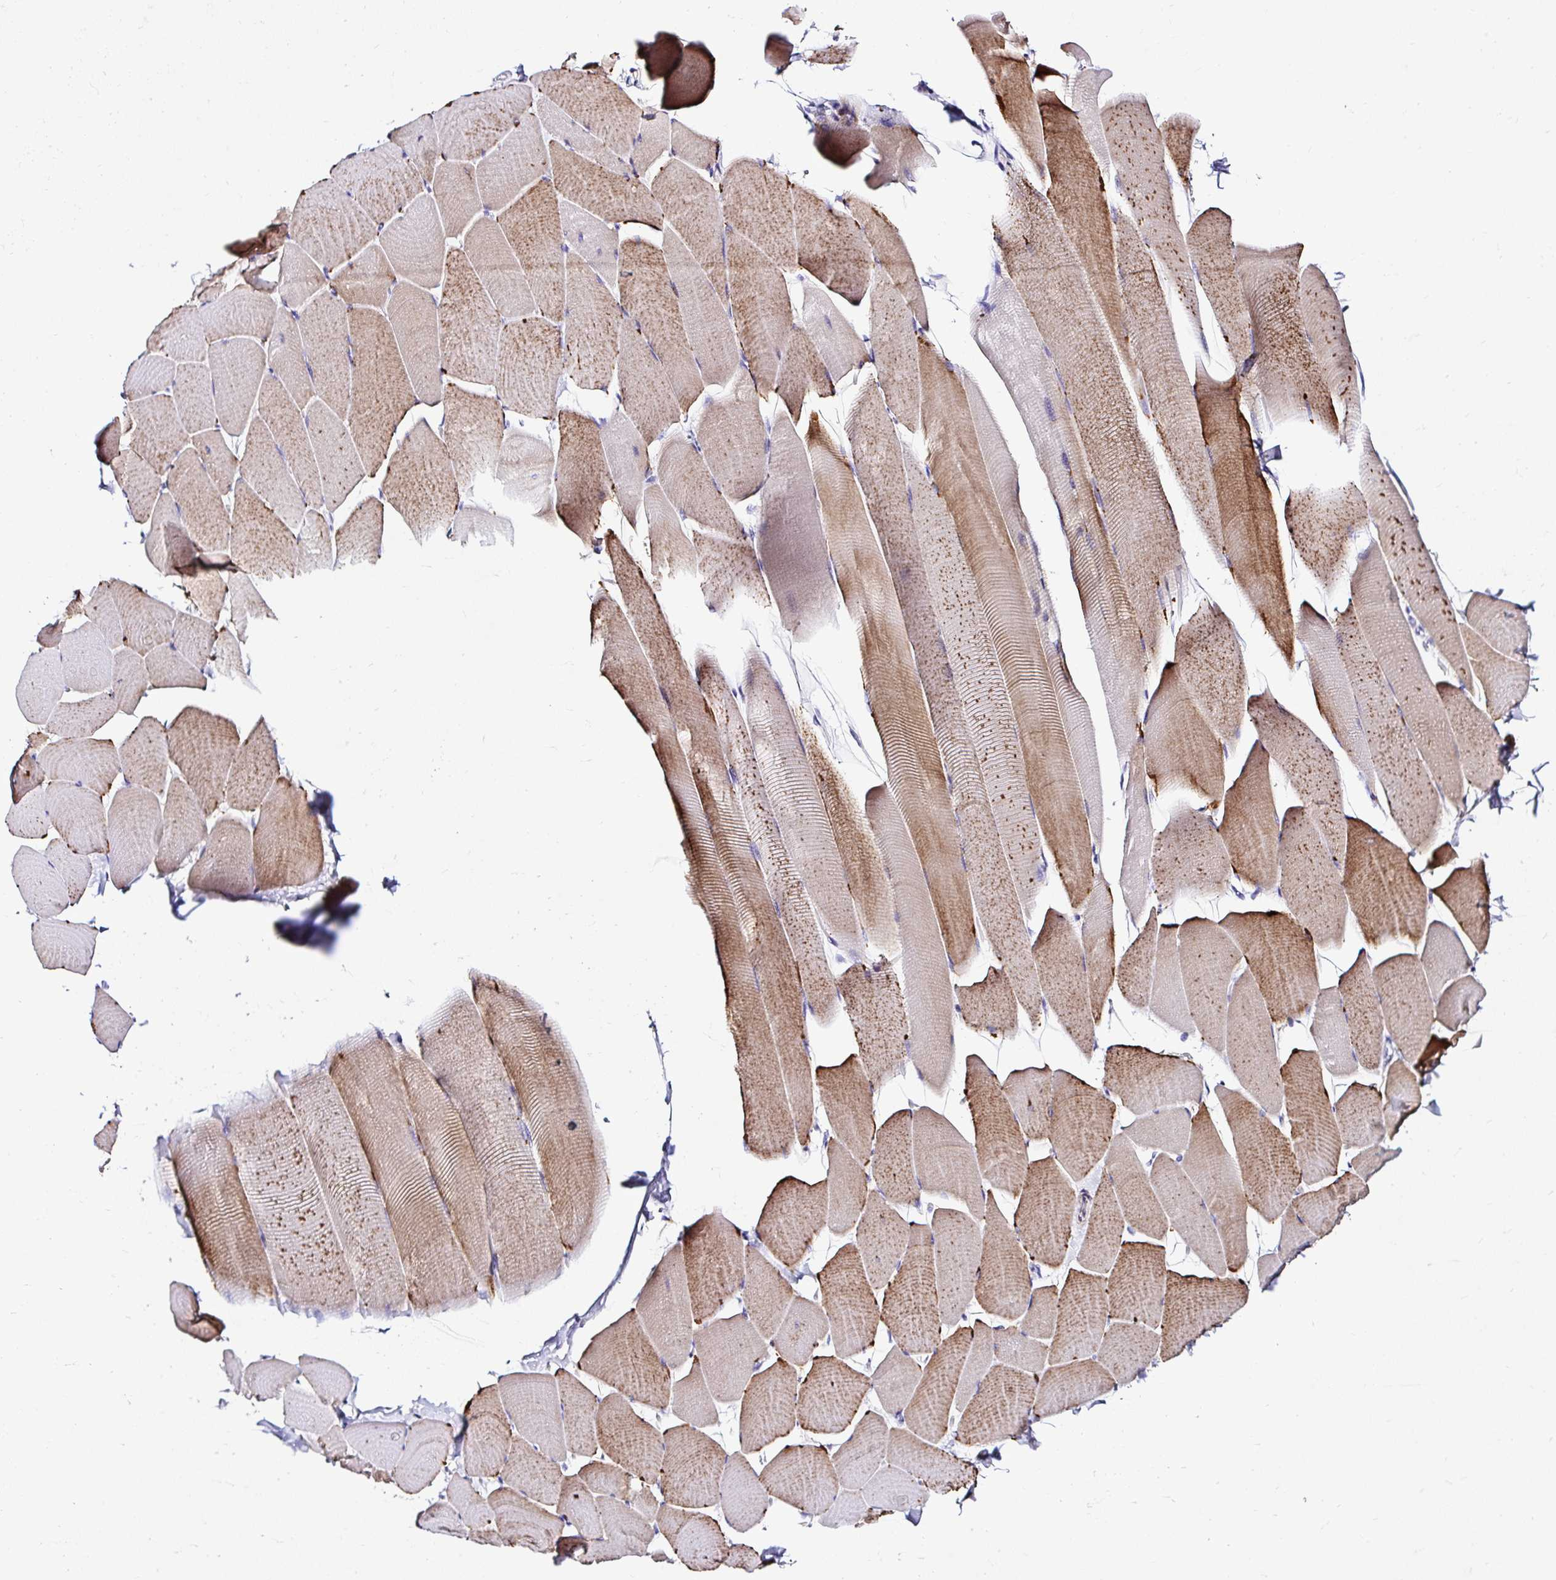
{"staining": {"intensity": "moderate", "quantity": "25%-75%", "location": "cytoplasmic/membranous"}, "tissue": "skeletal muscle", "cell_type": "Myocytes", "image_type": "normal", "snomed": [{"axis": "morphology", "description": "Normal tissue, NOS"}, {"axis": "topography", "description": "Skeletal muscle"}], "caption": "Protein staining shows moderate cytoplasmic/membranous staining in about 25%-75% of myocytes in normal skeletal muscle.", "gene": "DEPDC5", "patient": {"sex": "male", "age": 25}}